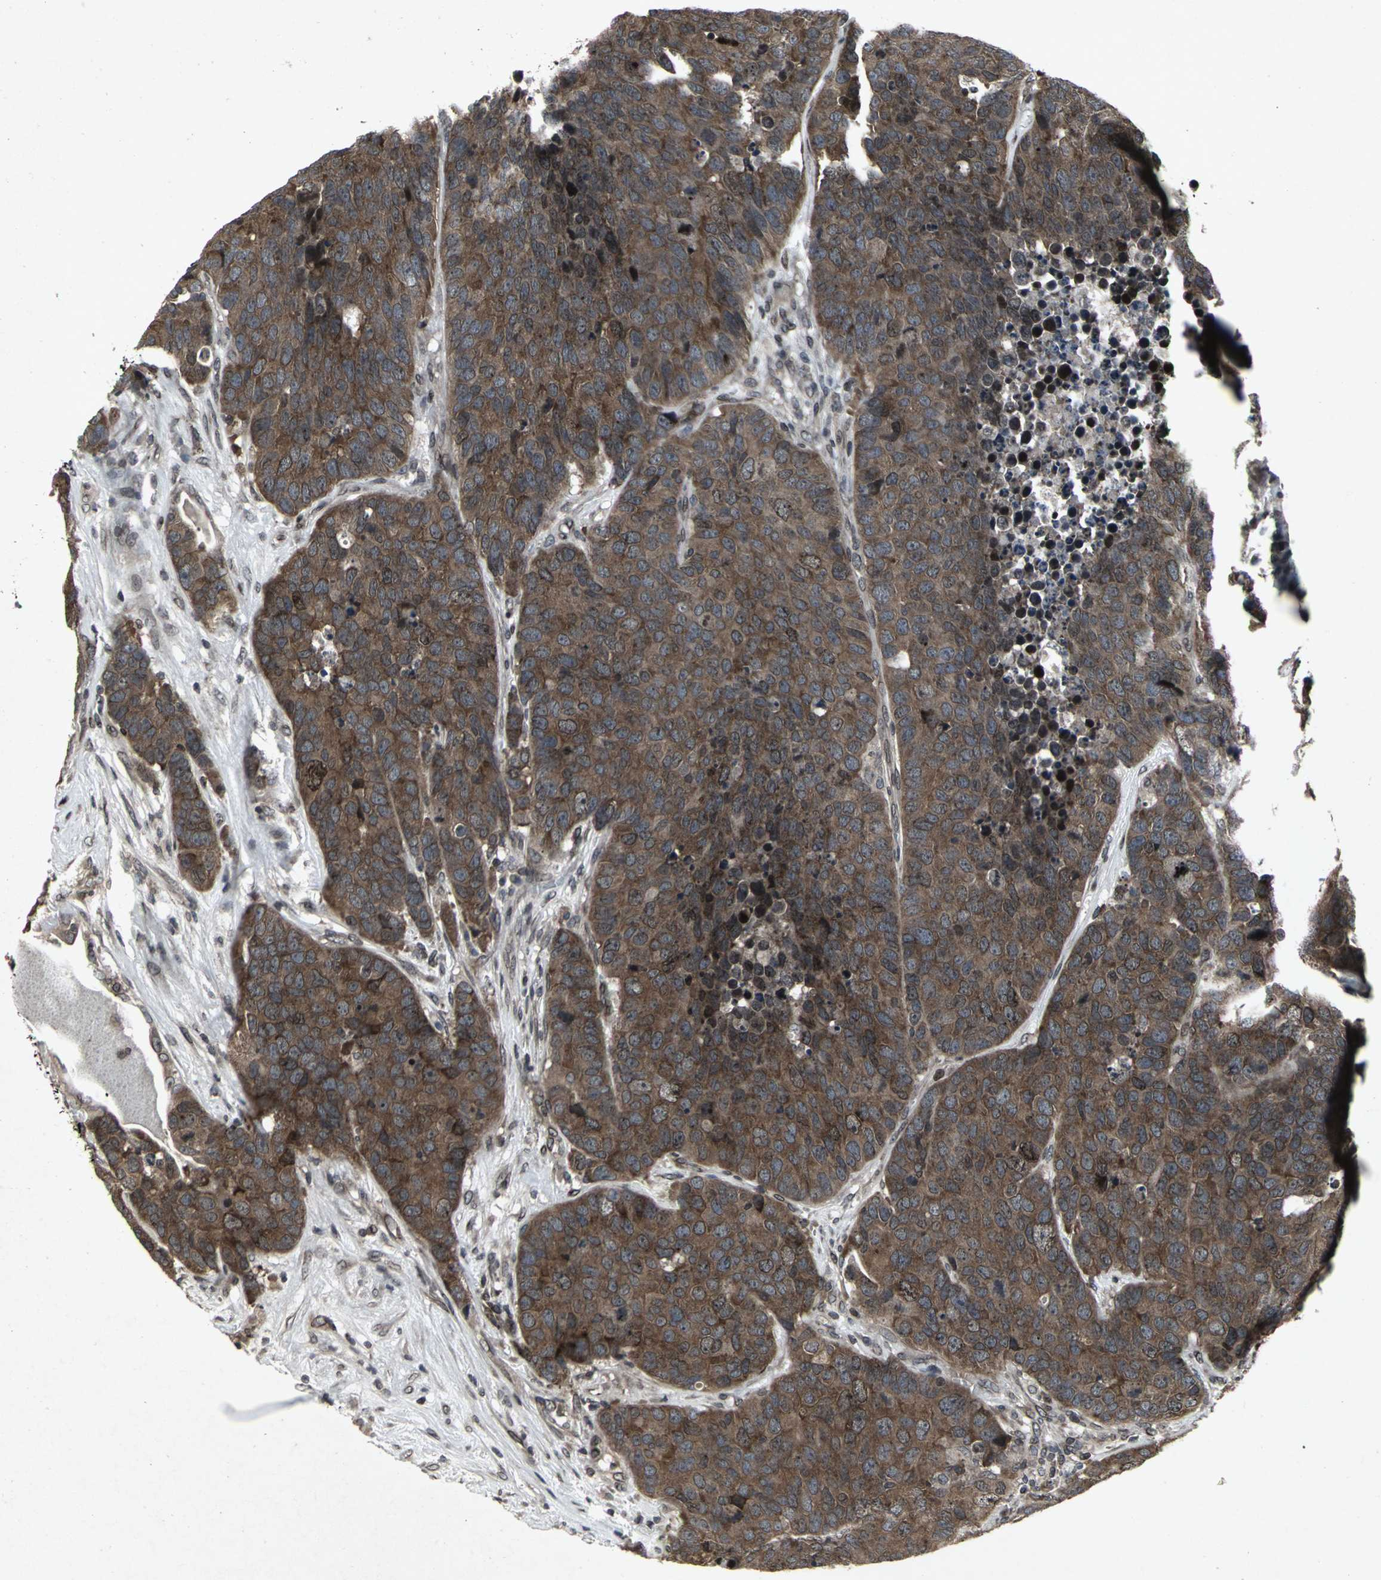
{"staining": {"intensity": "strong", "quantity": ">75%", "location": "cytoplasmic/membranous"}, "tissue": "carcinoid", "cell_type": "Tumor cells", "image_type": "cancer", "snomed": [{"axis": "morphology", "description": "Carcinoid, malignant, NOS"}, {"axis": "topography", "description": "Lung"}], "caption": "A micrograph showing strong cytoplasmic/membranous positivity in about >75% of tumor cells in malignant carcinoid, as visualized by brown immunohistochemical staining.", "gene": "SH2B3", "patient": {"sex": "male", "age": 60}}